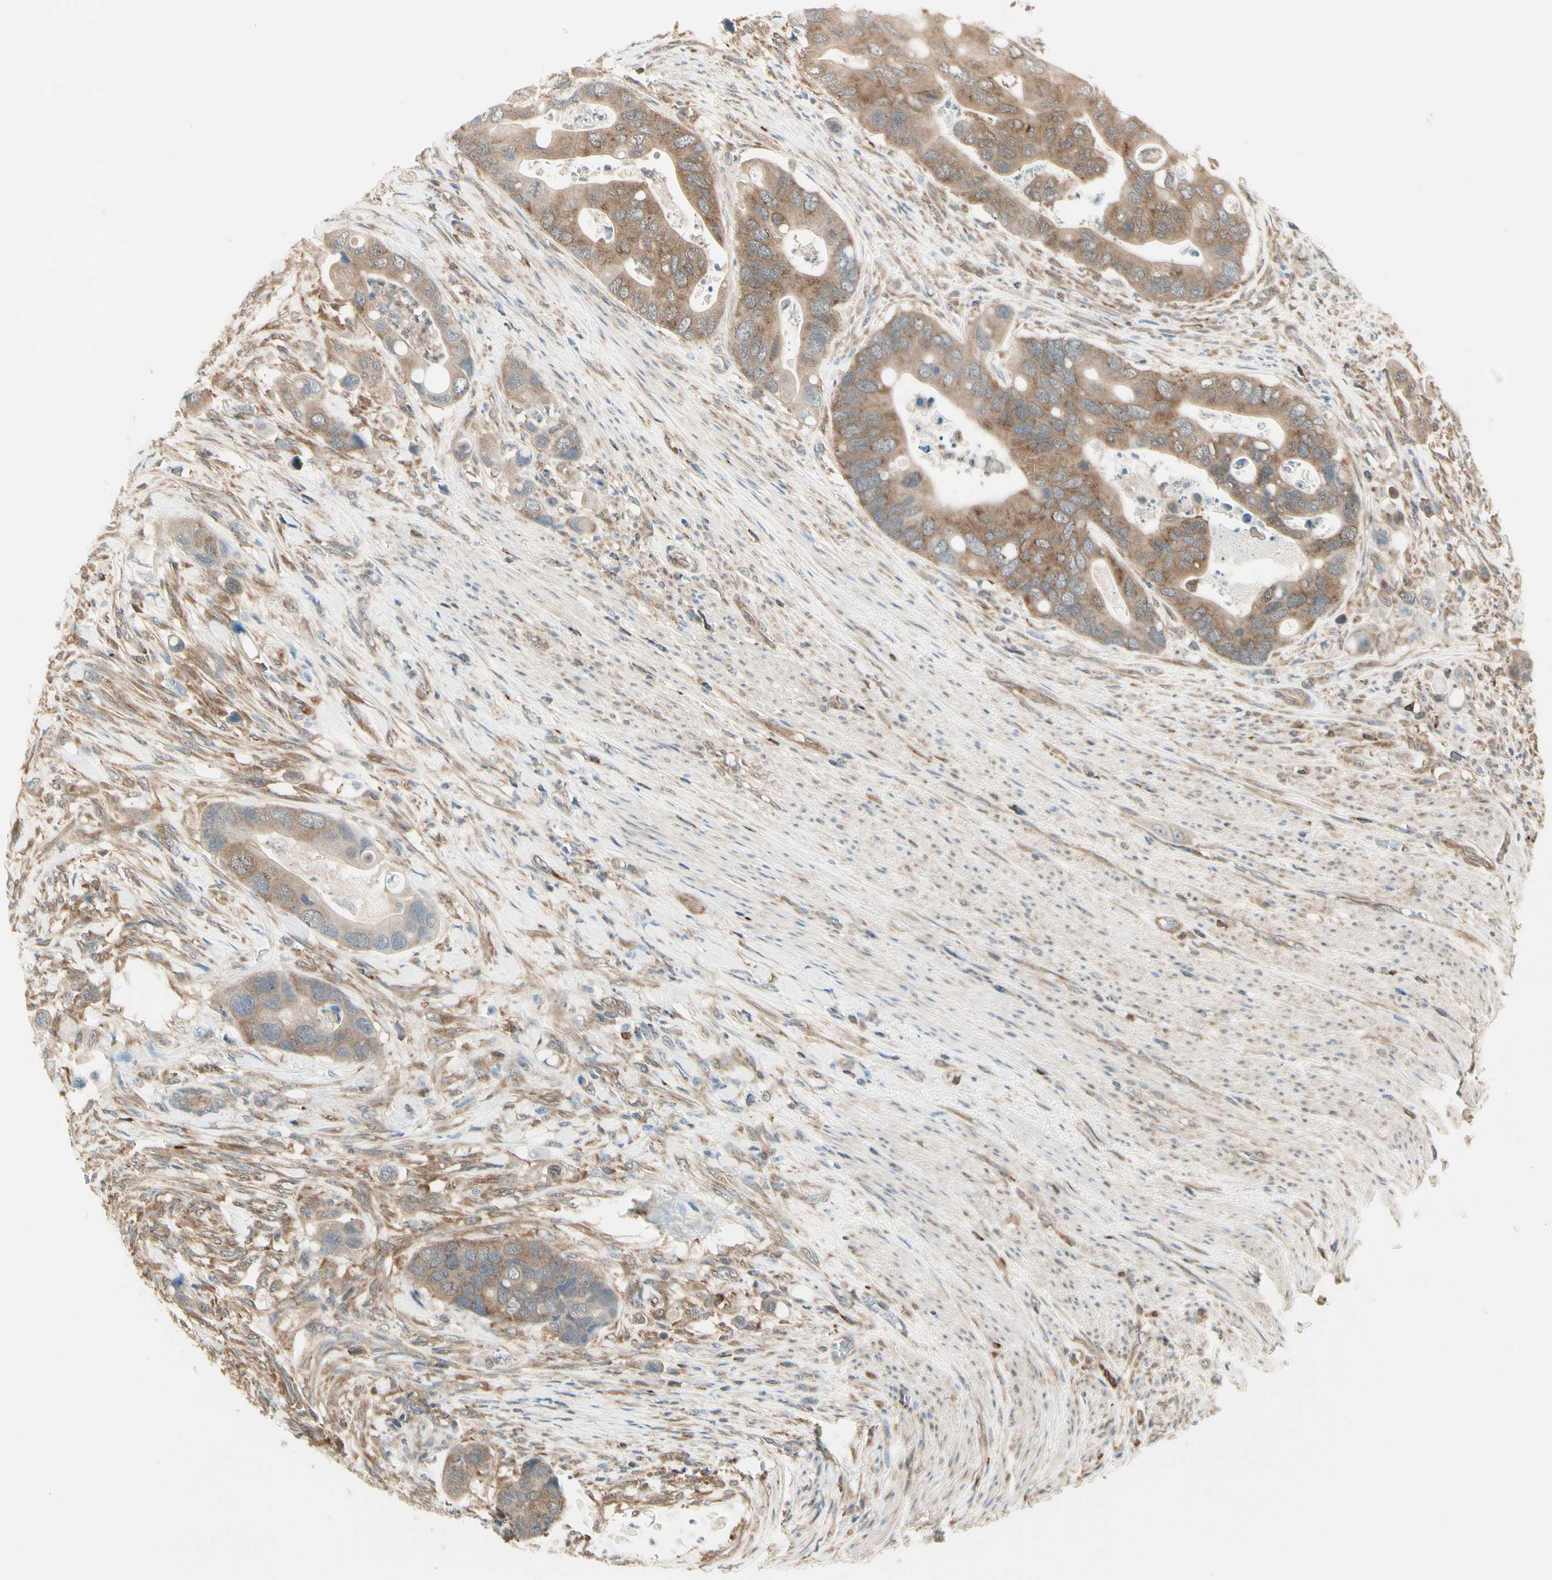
{"staining": {"intensity": "moderate", "quantity": ">75%", "location": "cytoplasmic/membranous"}, "tissue": "colorectal cancer", "cell_type": "Tumor cells", "image_type": "cancer", "snomed": [{"axis": "morphology", "description": "Adenocarcinoma, NOS"}, {"axis": "topography", "description": "Rectum"}], "caption": "About >75% of tumor cells in human colorectal adenocarcinoma exhibit moderate cytoplasmic/membranous protein expression as visualized by brown immunohistochemical staining.", "gene": "OXSR1", "patient": {"sex": "female", "age": 57}}